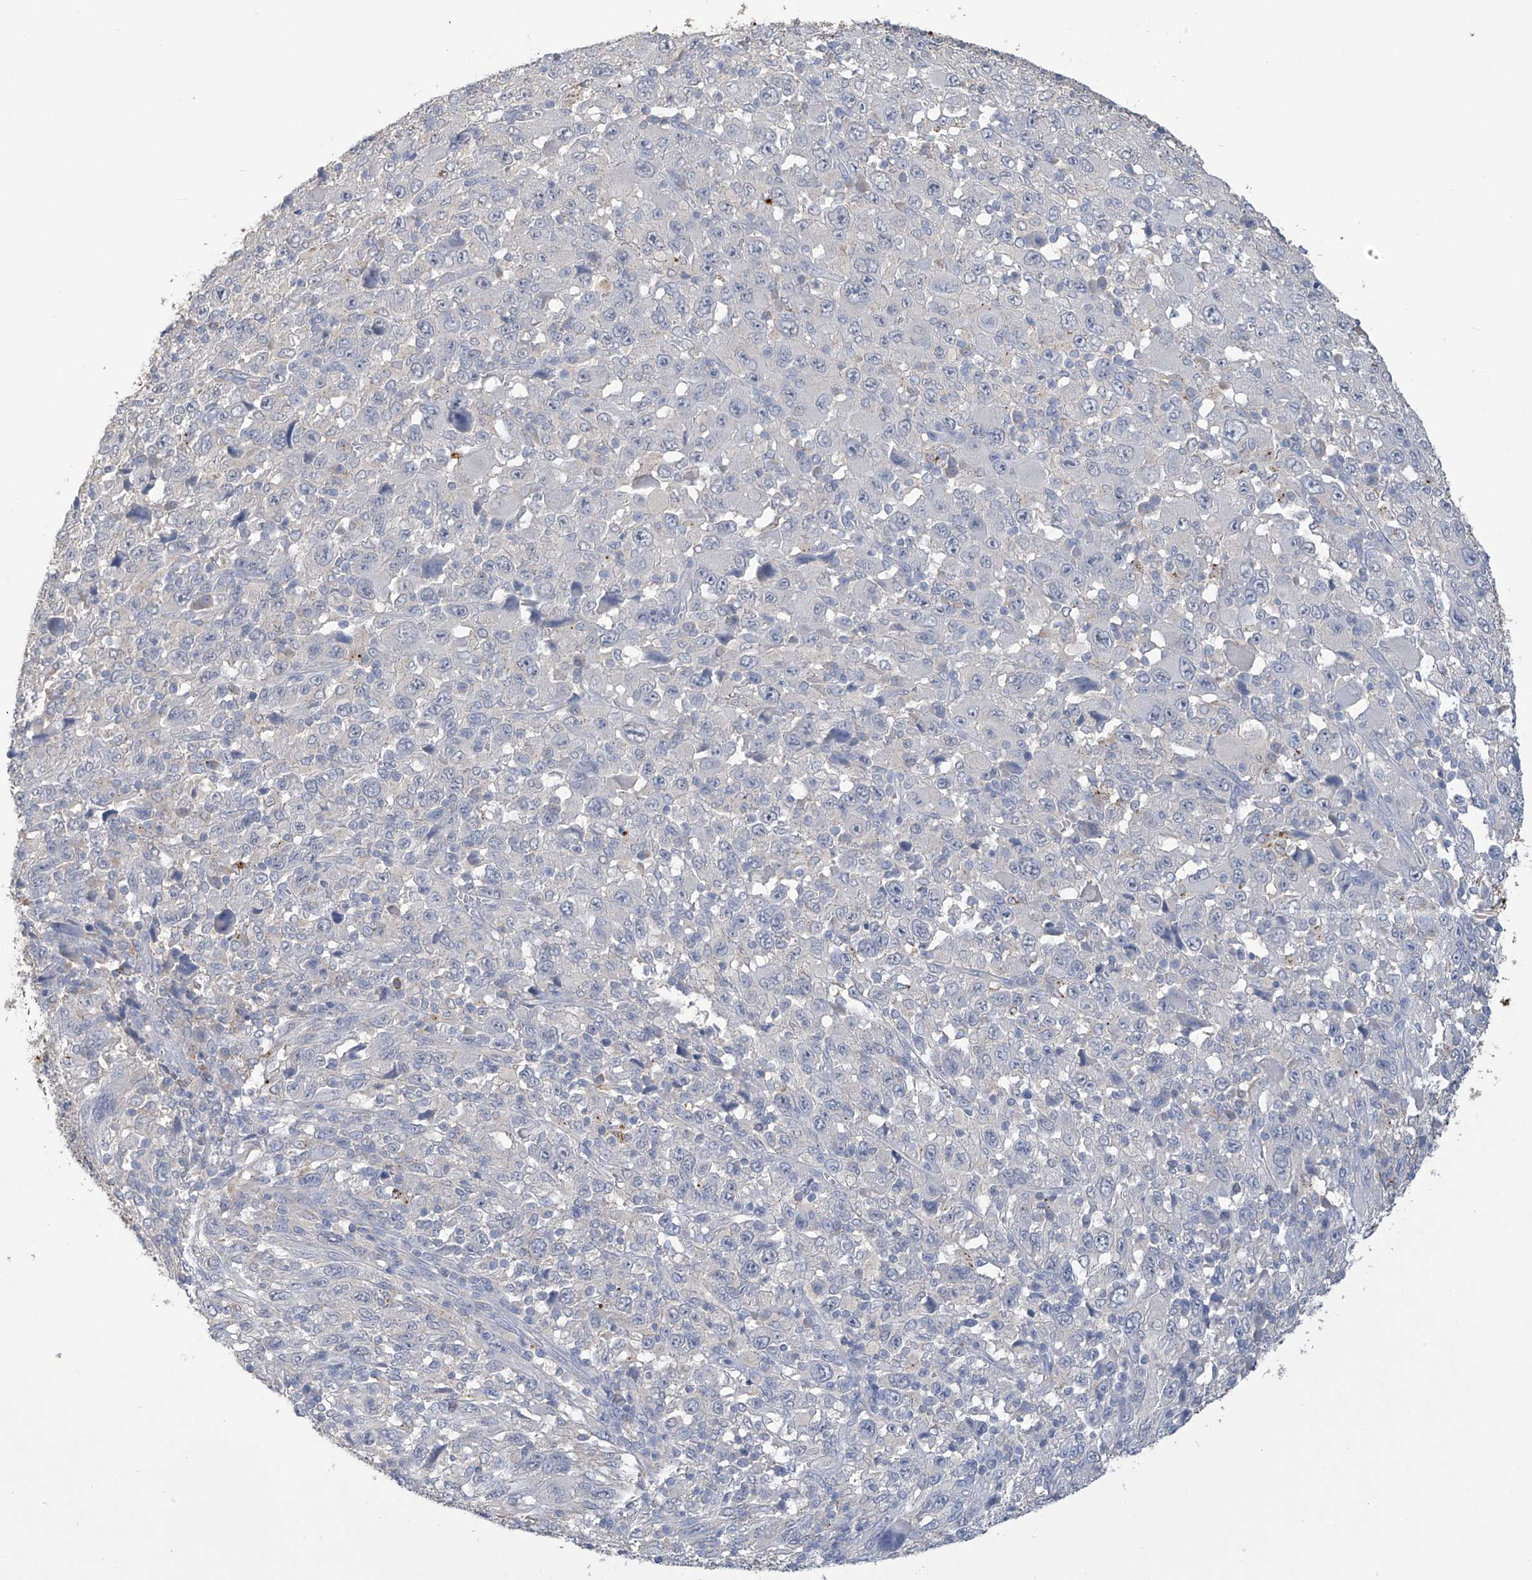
{"staining": {"intensity": "negative", "quantity": "none", "location": "none"}, "tissue": "melanoma", "cell_type": "Tumor cells", "image_type": "cancer", "snomed": [{"axis": "morphology", "description": "Malignant melanoma, Metastatic site"}, {"axis": "topography", "description": "Skin"}], "caption": "Immunohistochemistry photomicrograph of neoplastic tissue: melanoma stained with DAB reveals no significant protein positivity in tumor cells.", "gene": "OGT", "patient": {"sex": "female", "age": 56}}